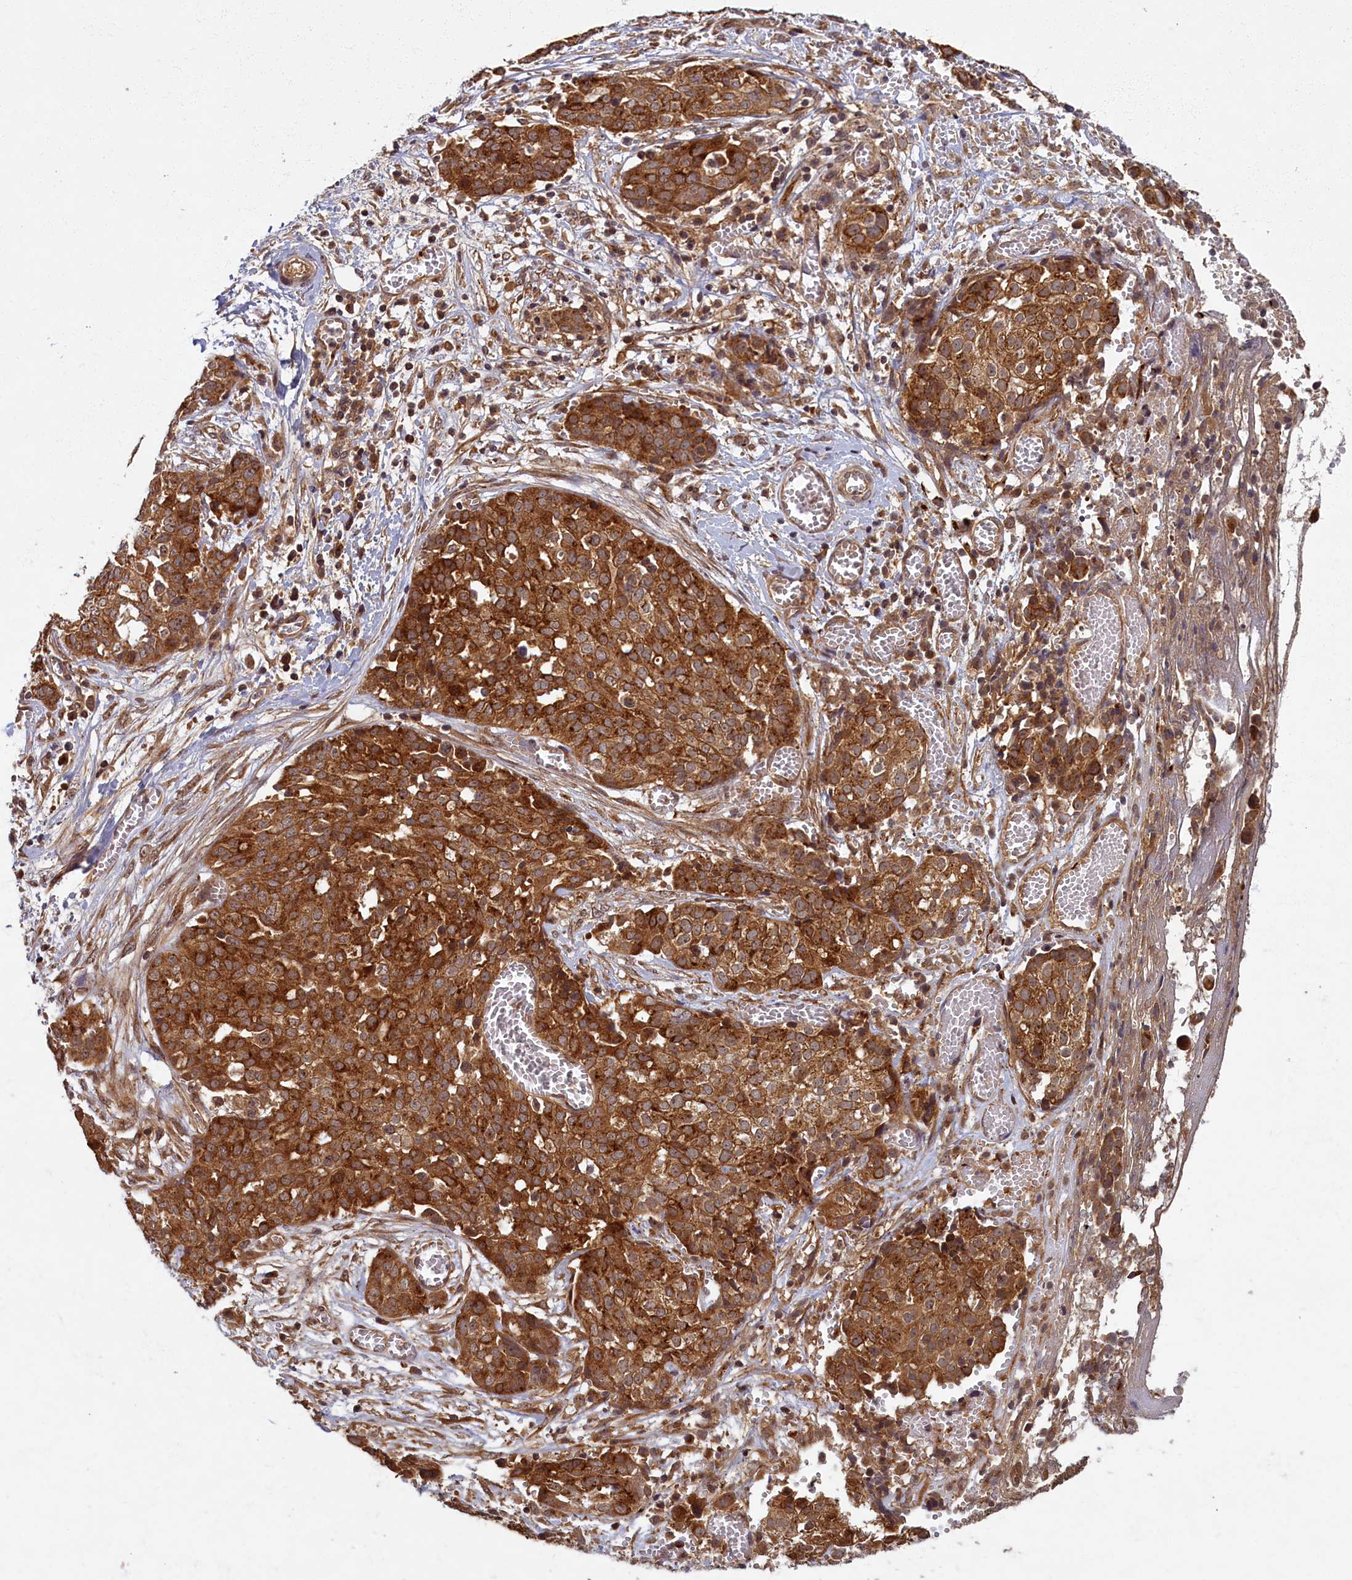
{"staining": {"intensity": "strong", "quantity": ">75%", "location": "cytoplasmic/membranous"}, "tissue": "ovarian cancer", "cell_type": "Tumor cells", "image_type": "cancer", "snomed": [{"axis": "morphology", "description": "Cystadenocarcinoma, serous, NOS"}, {"axis": "topography", "description": "Soft tissue"}, {"axis": "topography", "description": "Ovary"}], "caption": "Brown immunohistochemical staining in ovarian cancer (serous cystadenocarcinoma) shows strong cytoplasmic/membranous expression in approximately >75% of tumor cells.", "gene": "BICD1", "patient": {"sex": "female", "age": 57}}